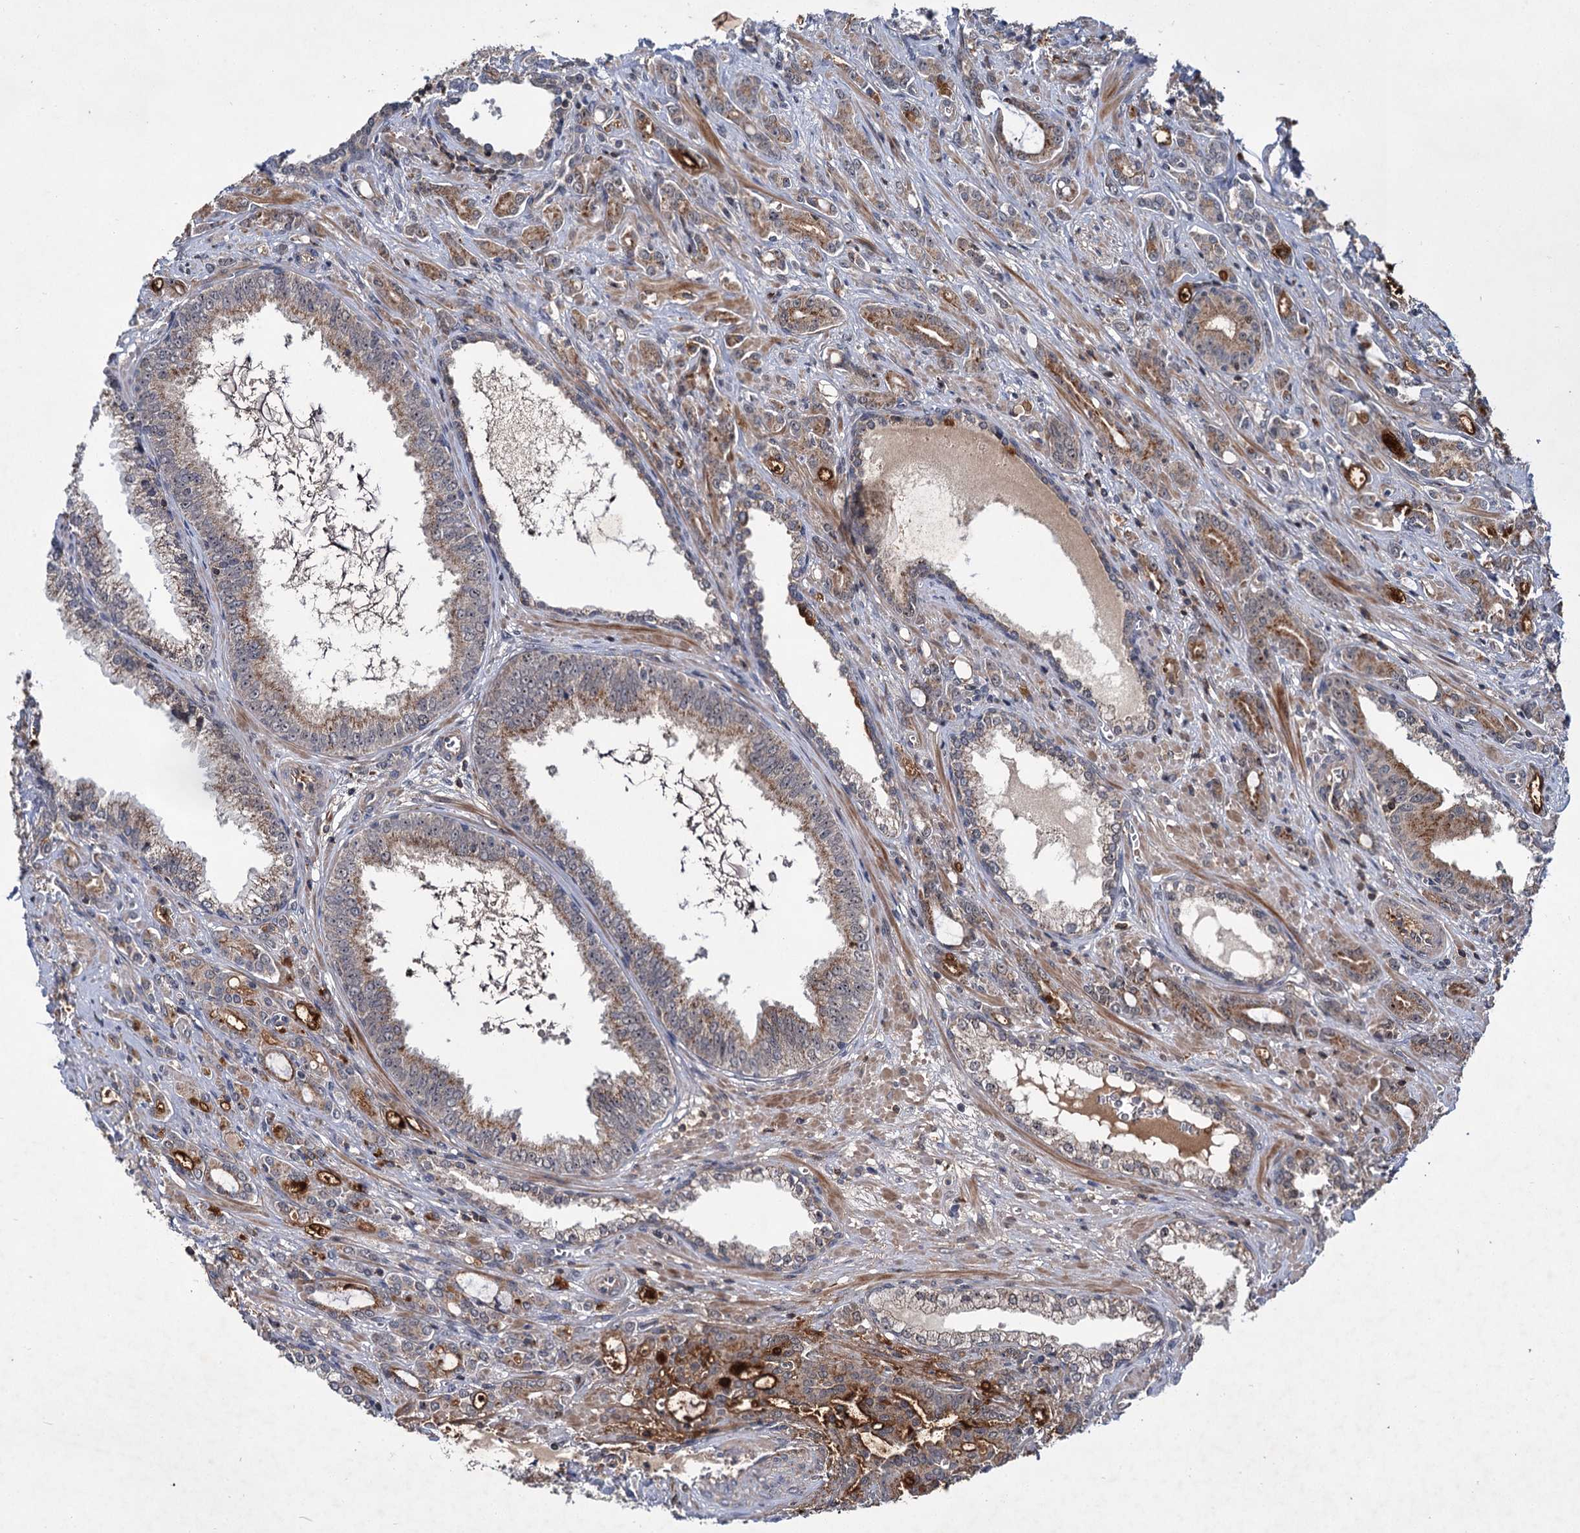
{"staining": {"intensity": "strong", "quantity": "25%-75%", "location": "cytoplasmic/membranous"}, "tissue": "prostate cancer", "cell_type": "Tumor cells", "image_type": "cancer", "snomed": [{"axis": "morphology", "description": "Adenocarcinoma, High grade"}, {"axis": "topography", "description": "Prostate"}], "caption": "Brown immunohistochemical staining in human adenocarcinoma (high-grade) (prostate) displays strong cytoplasmic/membranous staining in about 25%-75% of tumor cells. Nuclei are stained in blue.", "gene": "ABLIM1", "patient": {"sex": "male", "age": 72}}